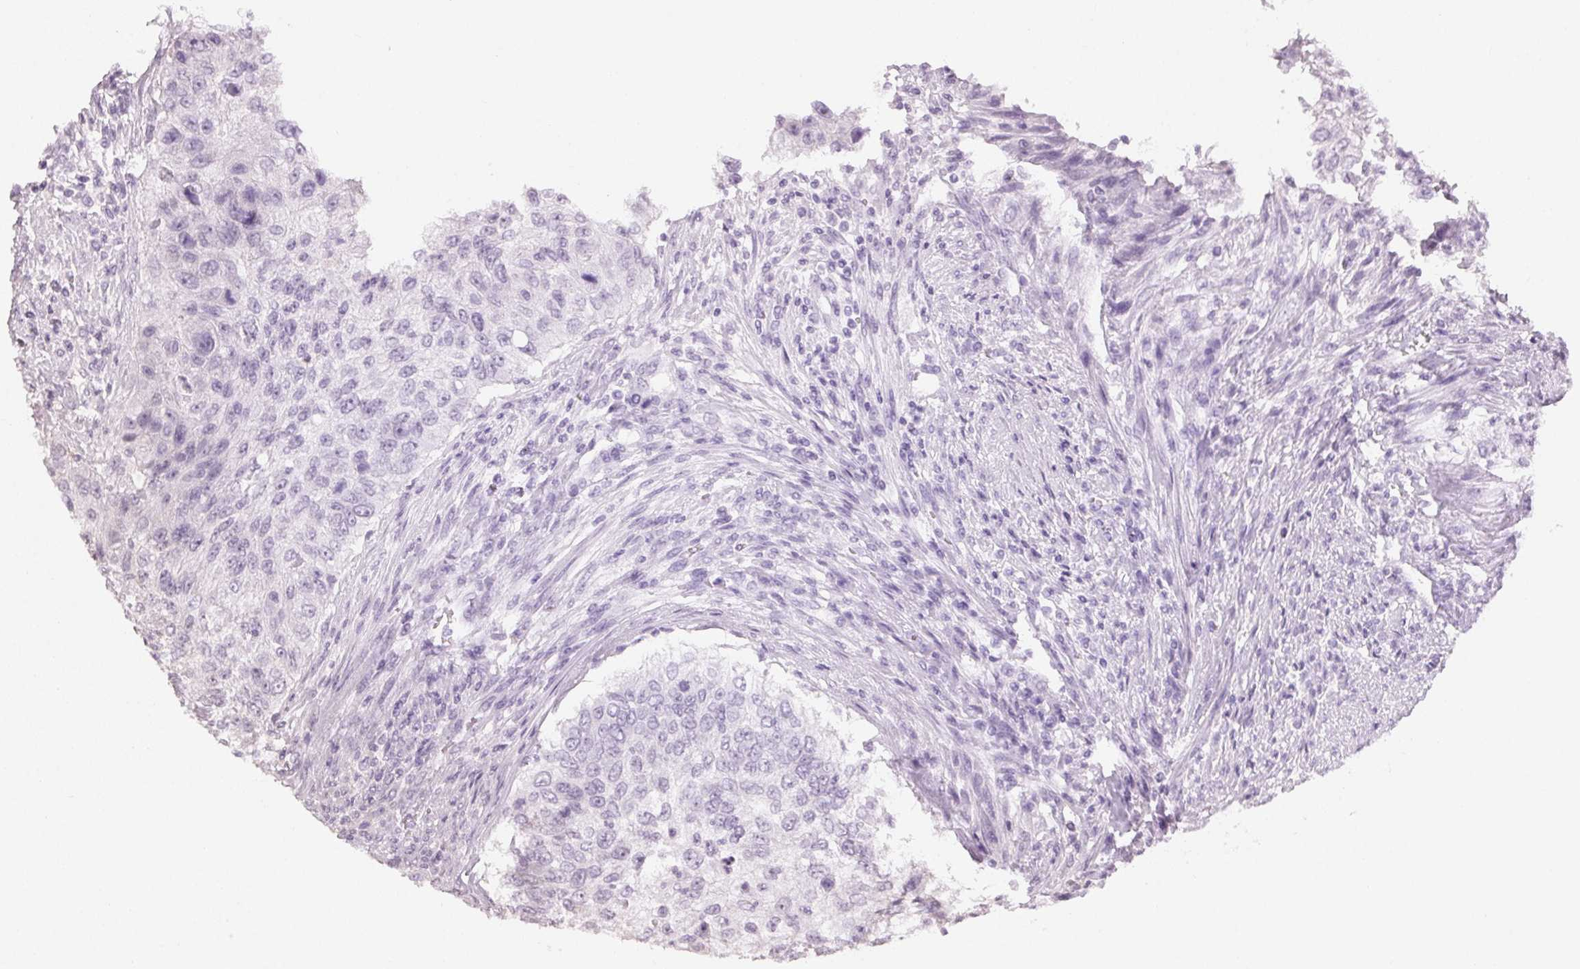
{"staining": {"intensity": "negative", "quantity": "none", "location": "none"}, "tissue": "urothelial cancer", "cell_type": "Tumor cells", "image_type": "cancer", "snomed": [{"axis": "morphology", "description": "Urothelial carcinoma, High grade"}, {"axis": "topography", "description": "Urinary bladder"}], "caption": "DAB (3,3'-diaminobenzidine) immunohistochemical staining of urothelial cancer exhibits no significant expression in tumor cells.", "gene": "TUB", "patient": {"sex": "female", "age": 60}}